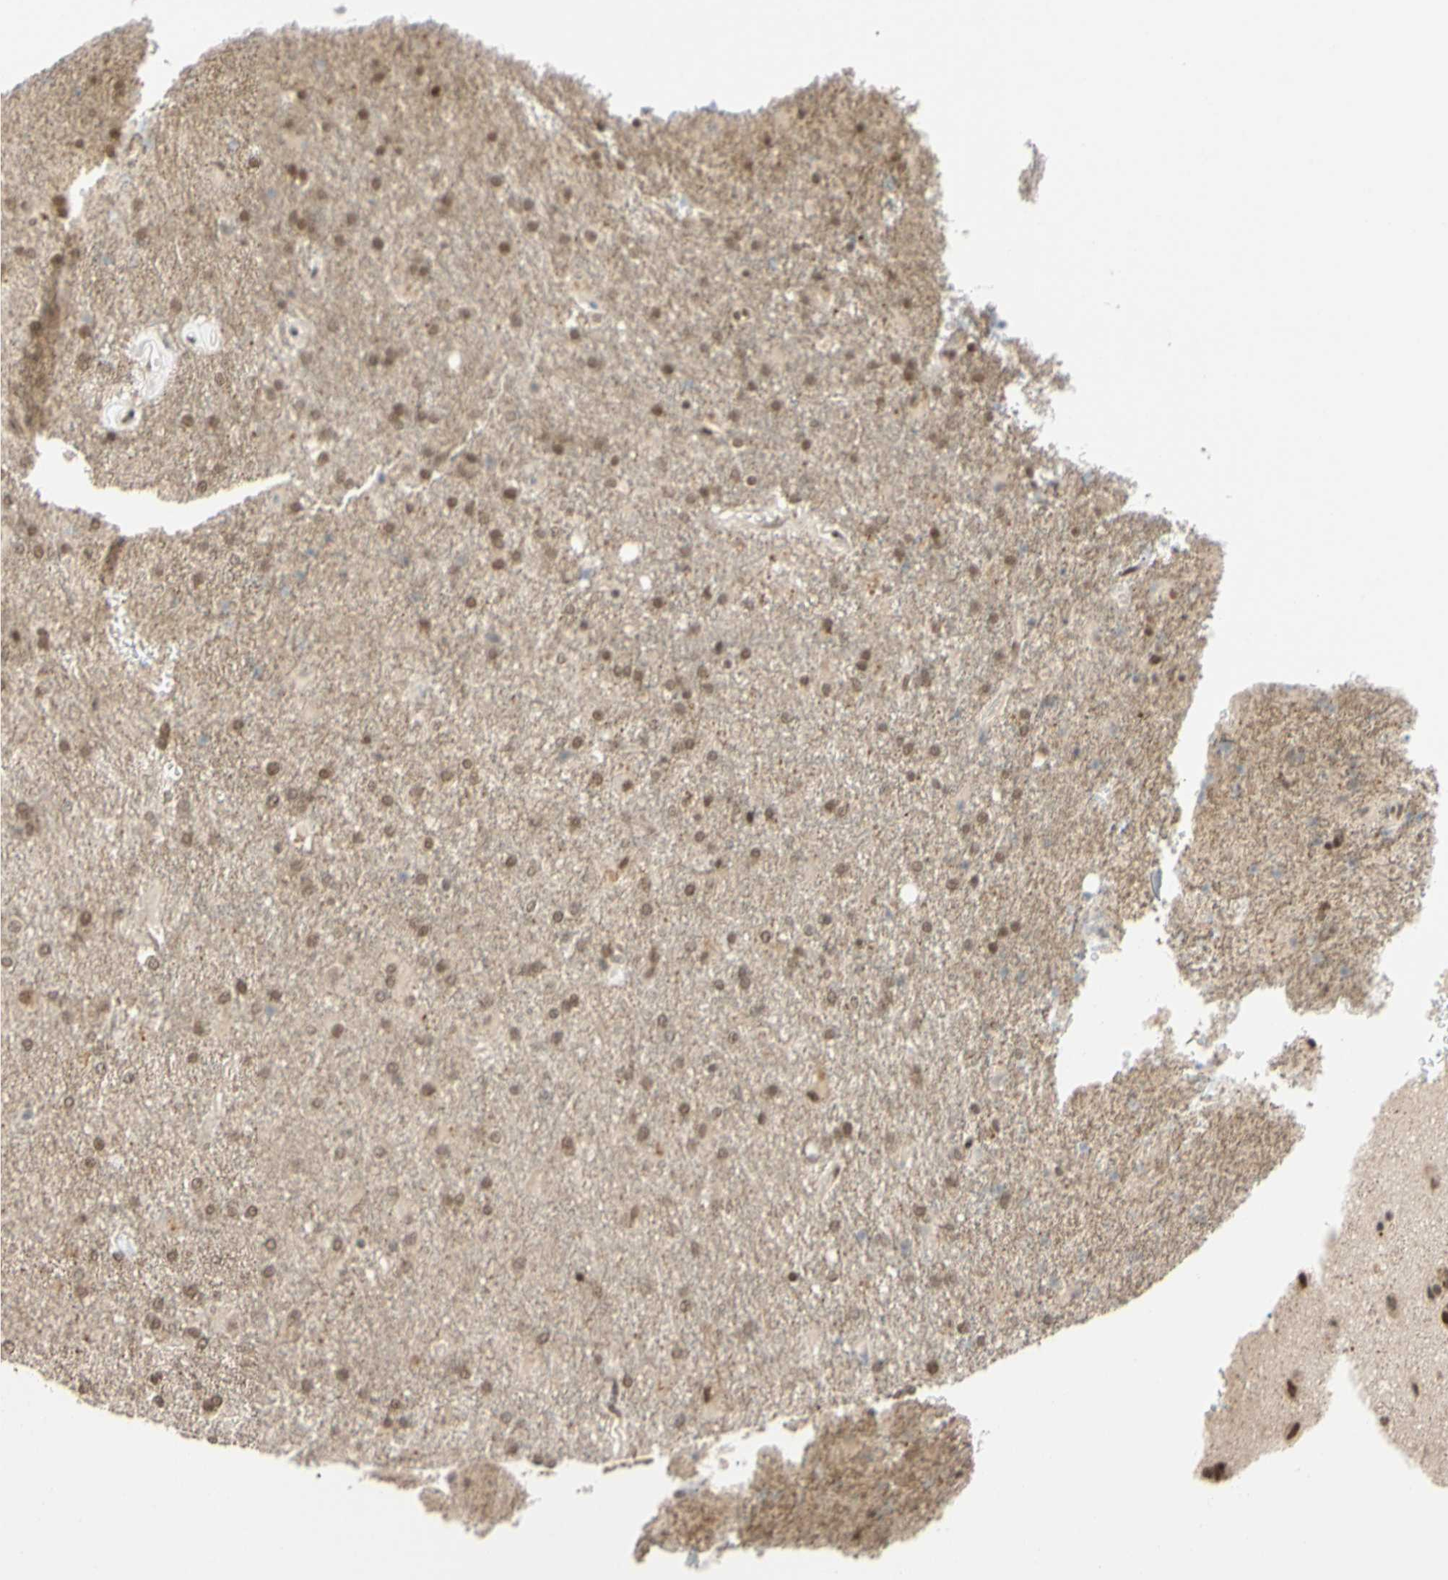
{"staining": {"intensity": "weak", "quantity": ">75%", "location": "nuclear"}, "tissue": "glioma", "cell_type": "Tumor cells", "image_type": "cancer", "snomed": [{"axis": "morphology", "description": "Glioma, malignant, High grade"}, {"axis": "topography", "description": "Brain"}], "caption": "Immunohistochemistry of human malignant high-grade glioma shows low levels of weak nuclear positivity in about >75% of tumor cells. (DAB = brown stain, brightfield microscopy at high magnification).", "gene": "TAF4", "patient": {"sex": "male", "age": 71}}